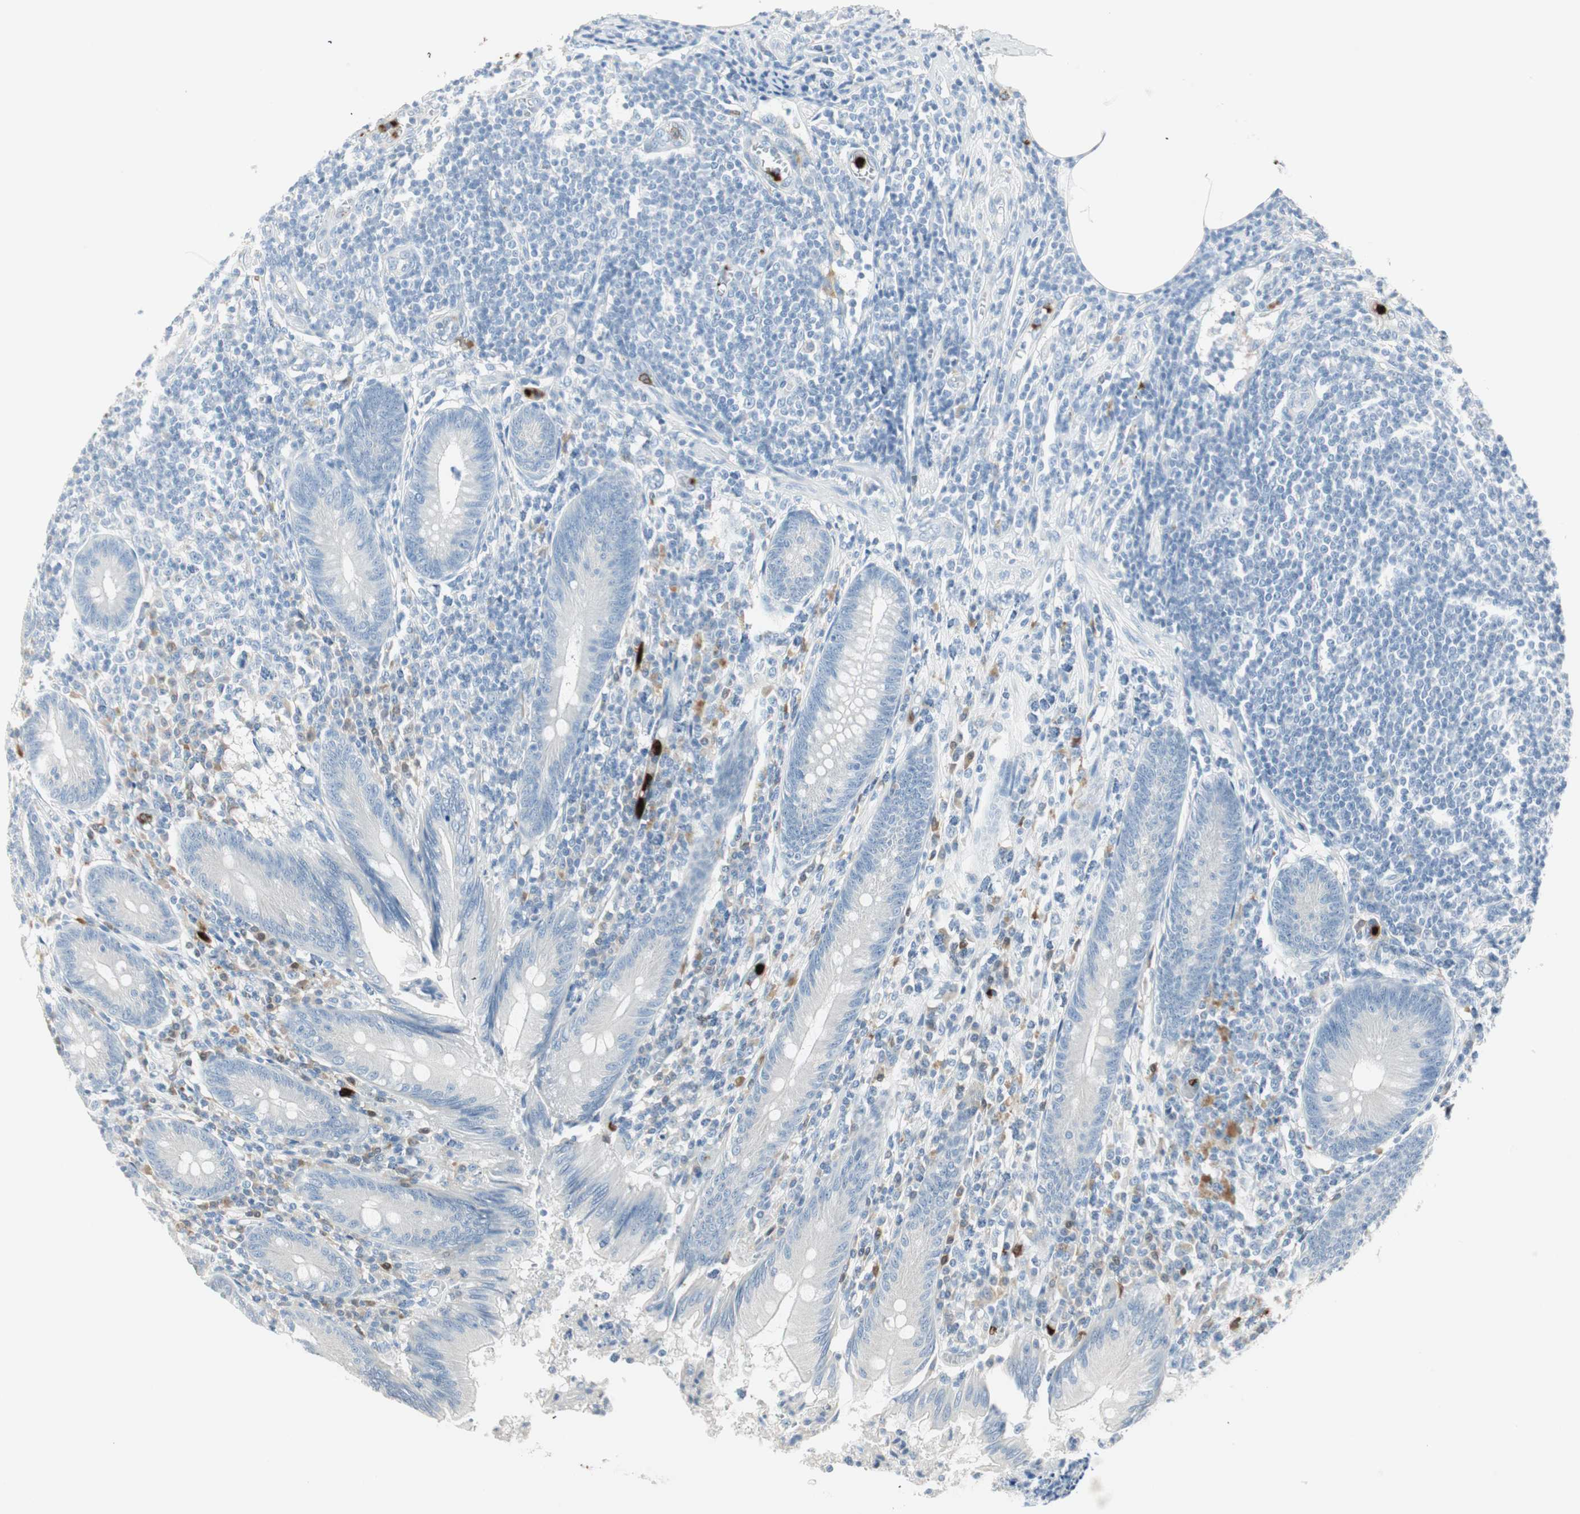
{"staining": {"intensity": "negative", "quantity": "none", "location": "none"}, "tissue": "appendix", "cell_type": "Glandular cells", "image_type": "normal", "snomed": [{"axis": "morphology", "description": "Normal tissue, NOS"}, {"axis": "morphology", "description": "Inflammation, NOS"}, {"axis": "topography", "description": "Appendix"}], "caption": "Glandular cells are negative for protein expression in unremarkable human appendix. (Brightfield microscopy of DAB (3,3'-diaminobenzidine) immunohistochemistry at high magnification).", "gene": "PRTN3", "patient": {"sex": "male", "age": 46}}